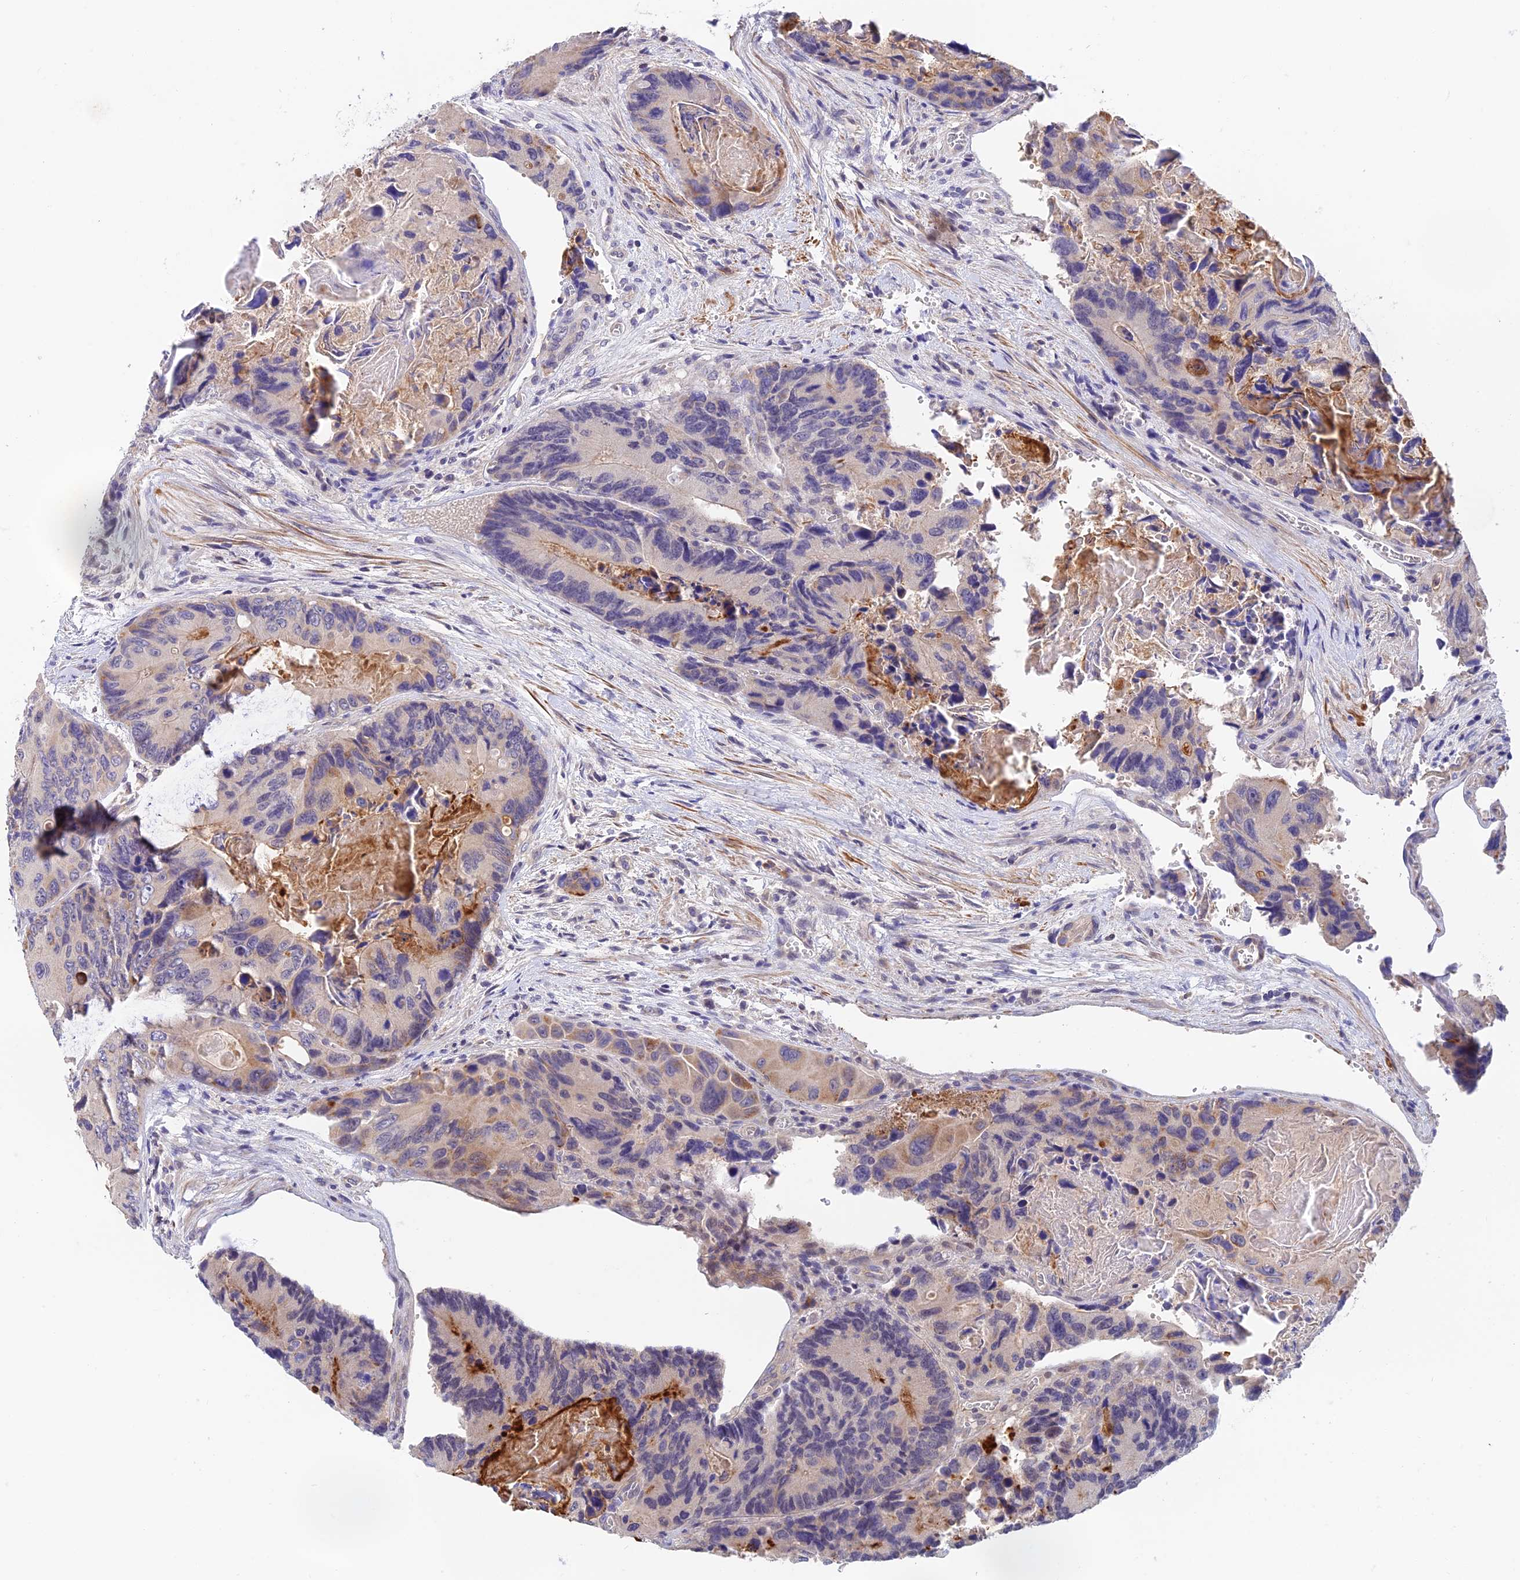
{"staining": {"intensity": "weak", "quantity": "<25%", "location": "cytoplasmic/membranous"}, "tissue": "colorectal cancer", "cell_type": "Tumor cells", "image_type": "cancer", "snomed": [{"axis": "morphology", "description": "Adenocarcinoma, NOS"}, {"axis": "topography", "description": "Colon"}], "caption": "Tumor cells are negative for protein expression in human colorectal cancer (adenocarcinoma). (Immunohistochemistry, brightfield microscopy, high magnification).", "gene": "CWH43", "patient": {"sex": "male", "age": 84}}